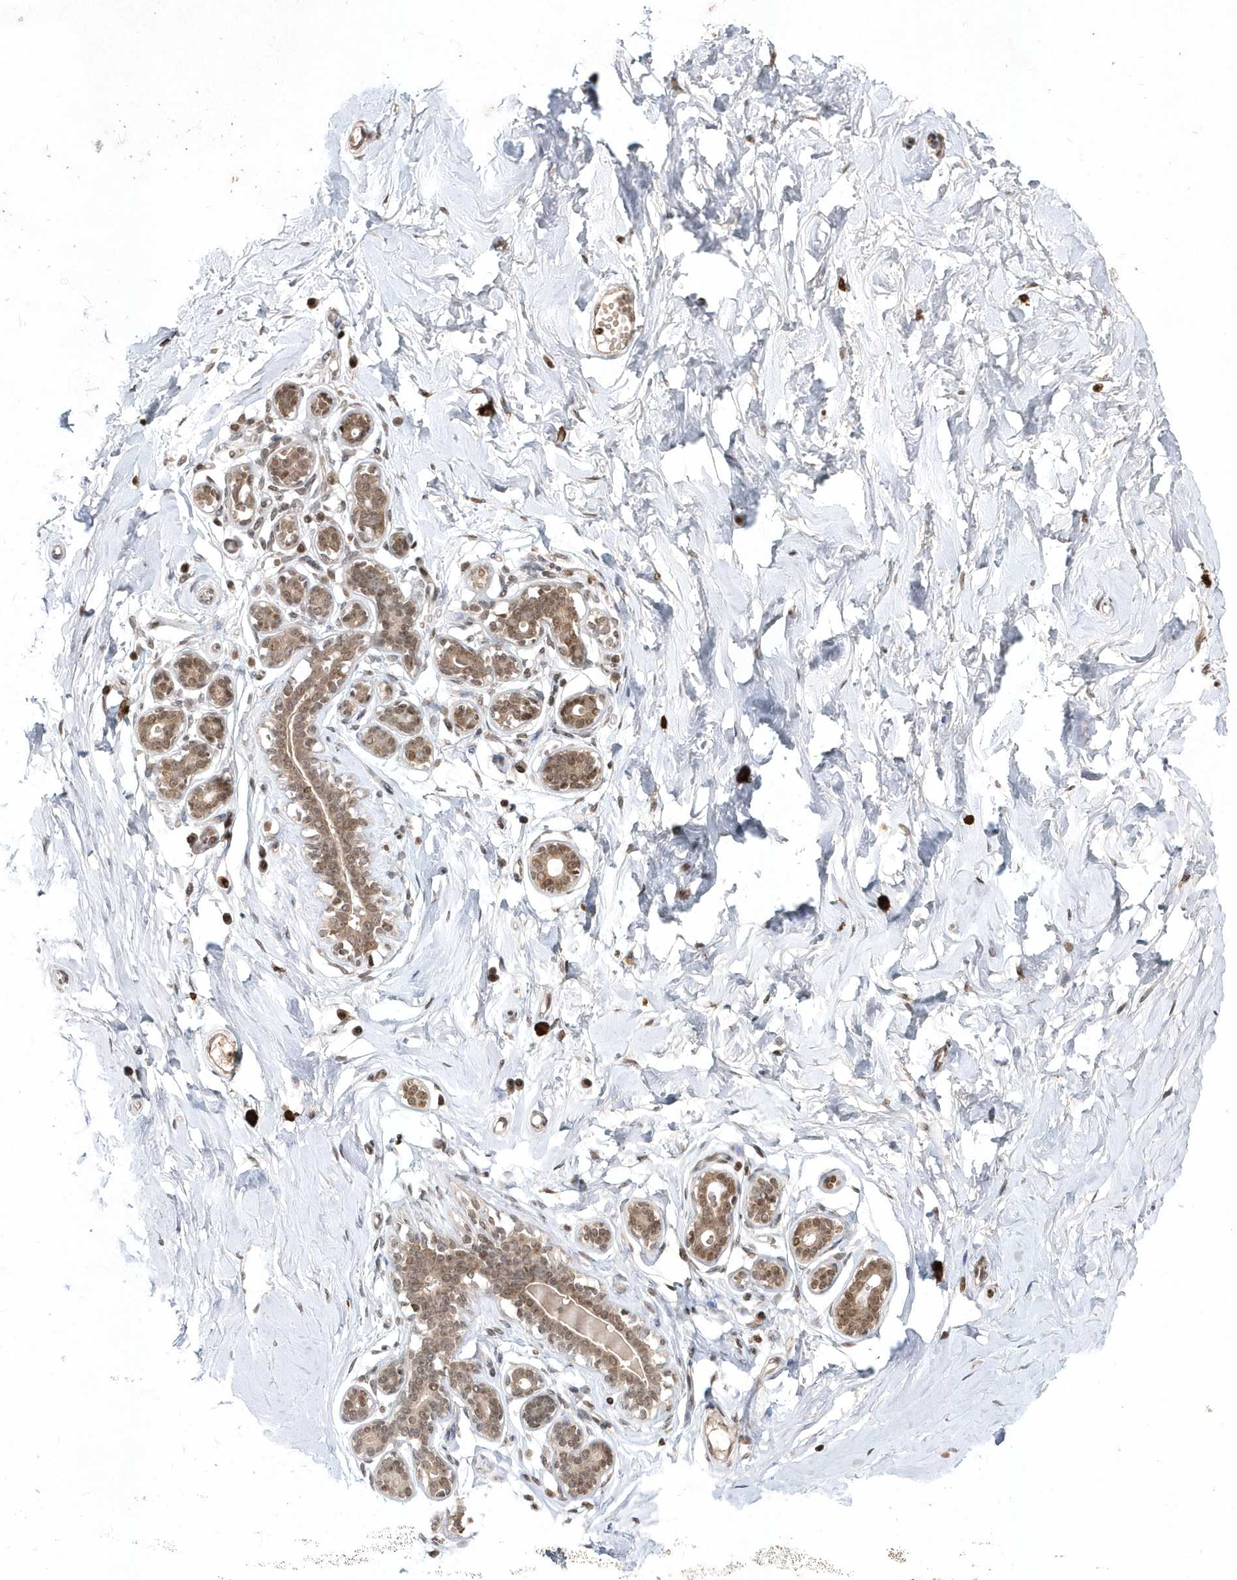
{"staining": {"intensity": "negative", "quantity": "none", "location": "none"}, "tissue": "breast", "cell_type": "Adipocytes", "image_type": "normal", "snomed": [{"axis": "morphology", "description": "Normal tissue, NOS"}, {"axis": "morphology", "description": "Adenoma, NOS"}, {"axis": "topography", "description": "Breast"}], "caption": "Immunohistochemistry (IHC) micrograph of unremarkable breast: human breast stained with DAB shows no significant protein positivity in adipocytes.", "gene": "EIF2B1", "patient": {"sex": "female", "age": 23}}